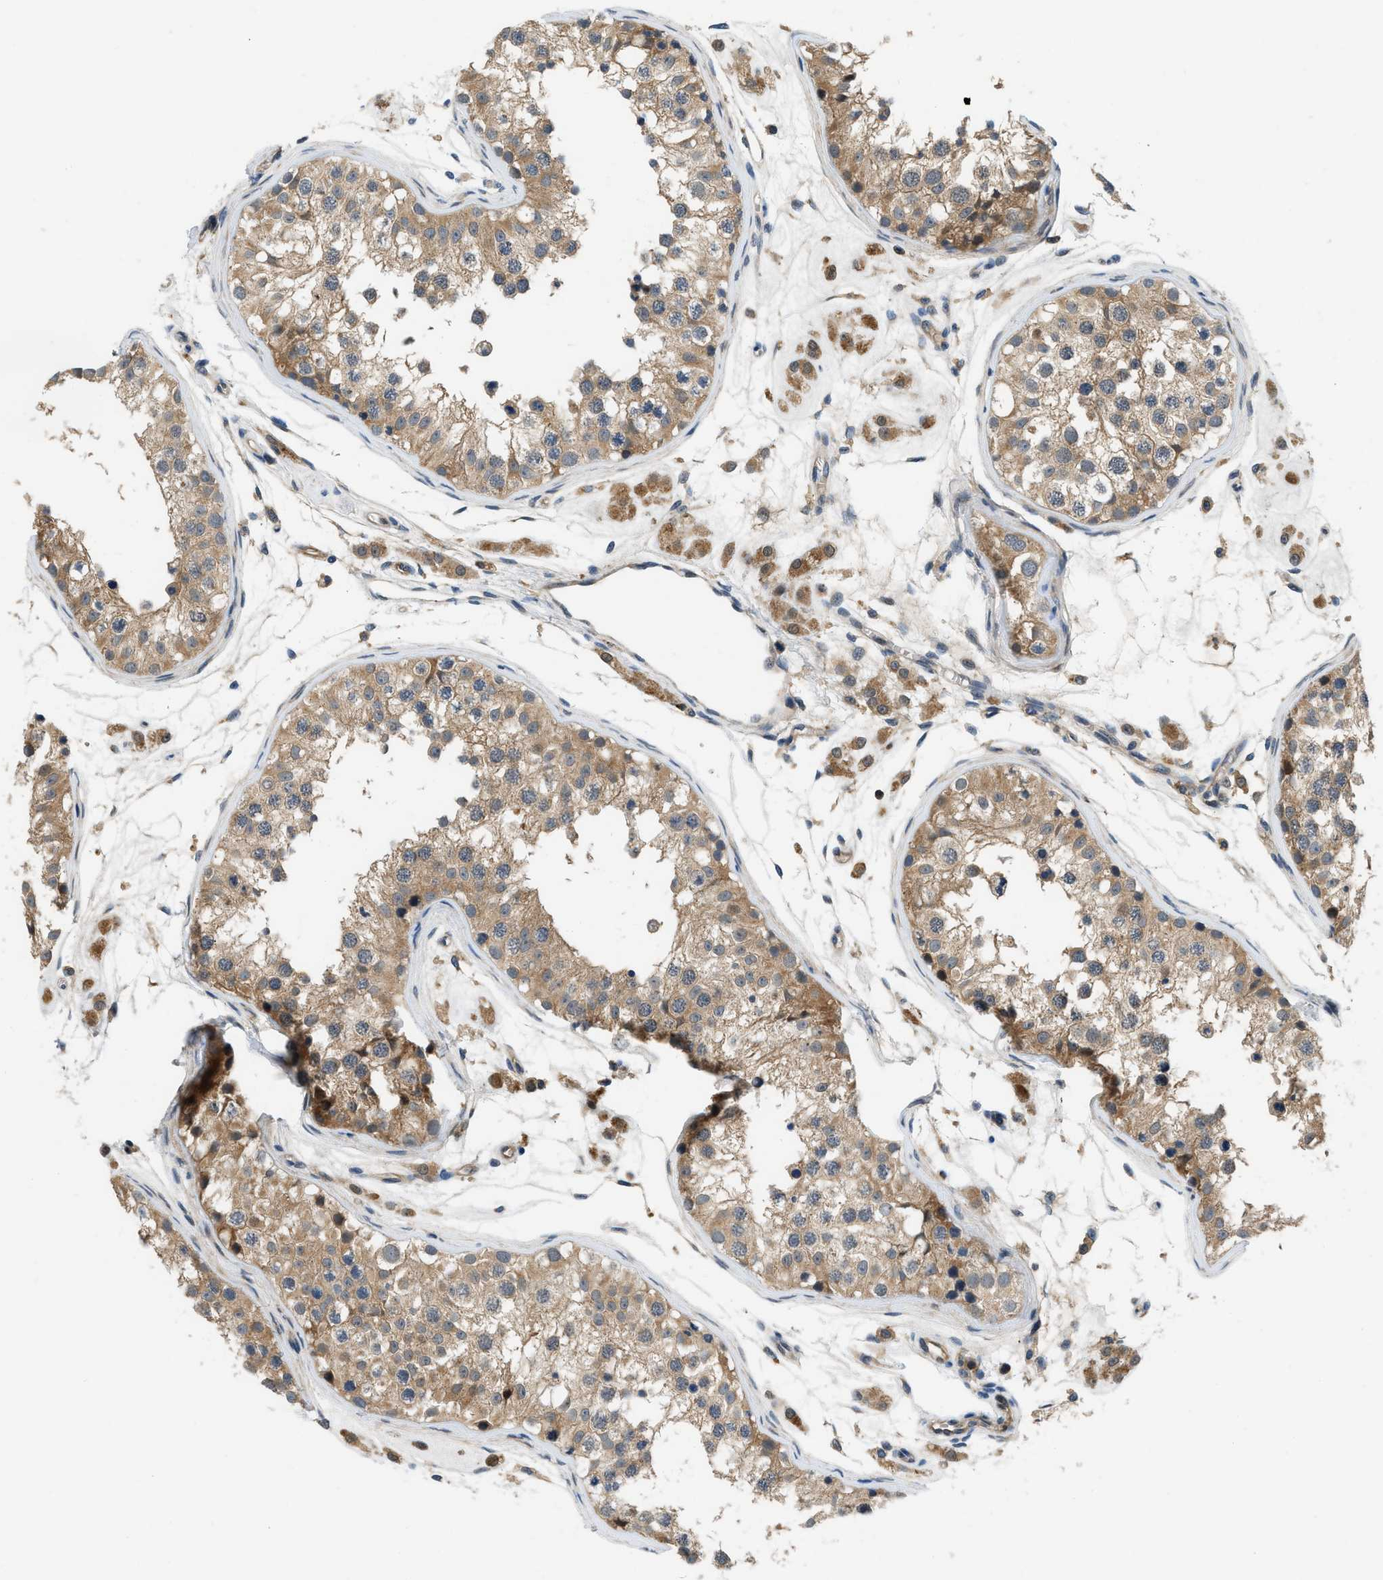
{"staining": {"intensity": "moderate", "quantity": ">75%", "location": "cytoplasmic/membranous"}, "tissue": "testis", "cell_type": "Cells in seminiferous ducts", "image_type": "normal", "snomed": [{"axis": "morphology", "description": "Normal tissue, NOS"}, {"axis": "morphology", "description": "Adenocarcinoma, metastatic, NOS"}, {"axis": "topography", "description": "Testis"}], "caption": "Protein staining displays moderate cytoplasmic/membranous expression in approximately >75% of cells in seminiferous ducts in normal testis. The protein of interest is shown in brown color, while the nuclei are stained blue.", "gene": "GPR31", "patient": {"sex": "male", "age": 26}}